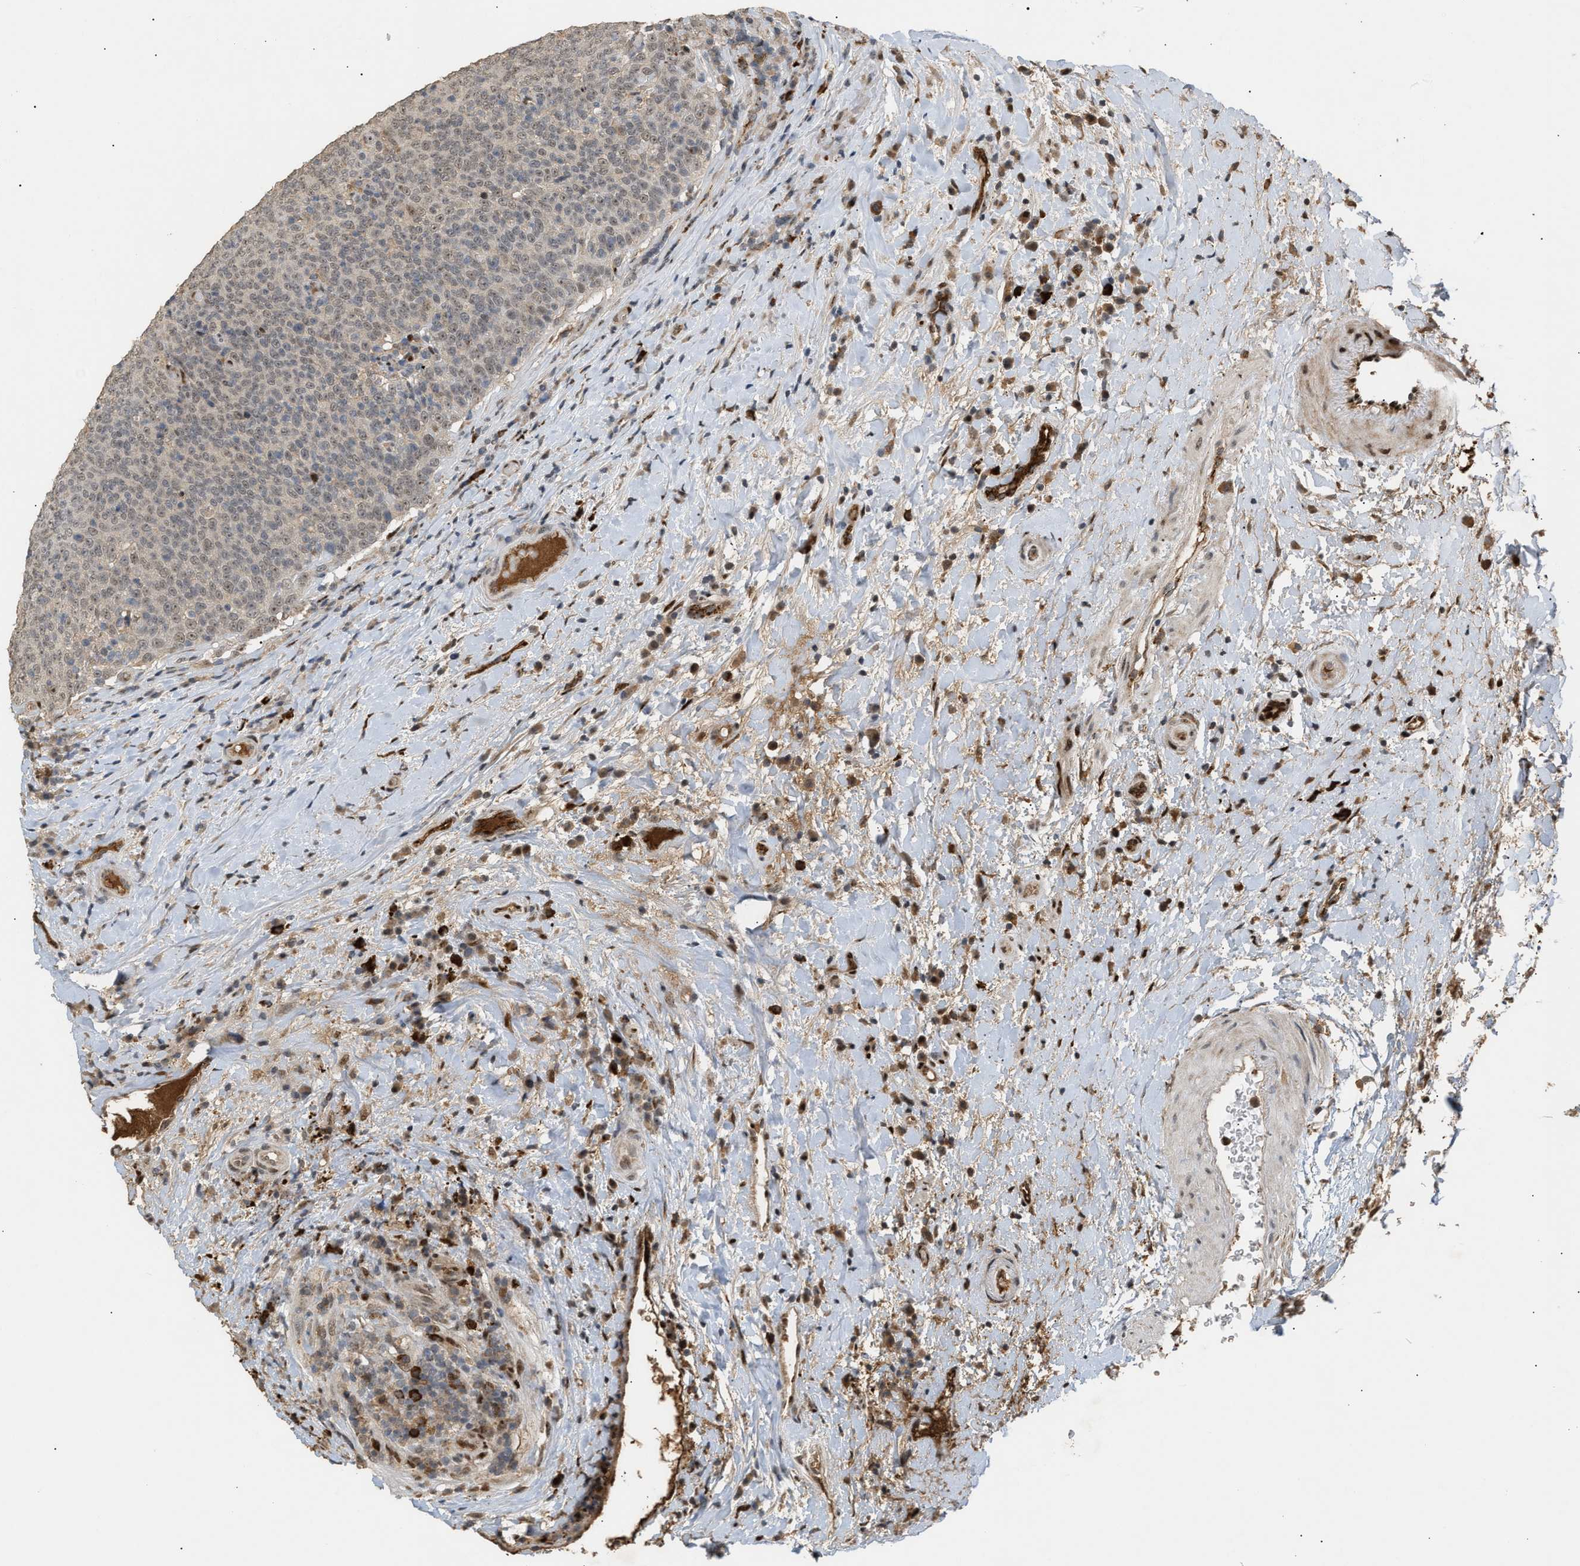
{"staining": {"intensity": "weak", "quantity": "25%-75%", "location": "nuclear"}, "tissue": "head and neck cancer", "cell_type": "Tumor cells", "image_type": "cancer", "snomed": [{"axis": "morphology", "description": "Squamous cell carcinoma, NOS"}, {"axis": "morphology", "description": "Squamous cell carcinoma, metastatic, NOS"}, {"axis": "topography", "description": "Lymph node"}, {"axis": "topography", "description": "Head-Neck"}], "caption": "Immunohistochemistry (DAB) staining of head and neck cancer shows weak nuclear protein positivity in about 25%-75% of tumor cells.", "gene": "ZFAND5", "patient": {"sex": "male", "age": 62}}